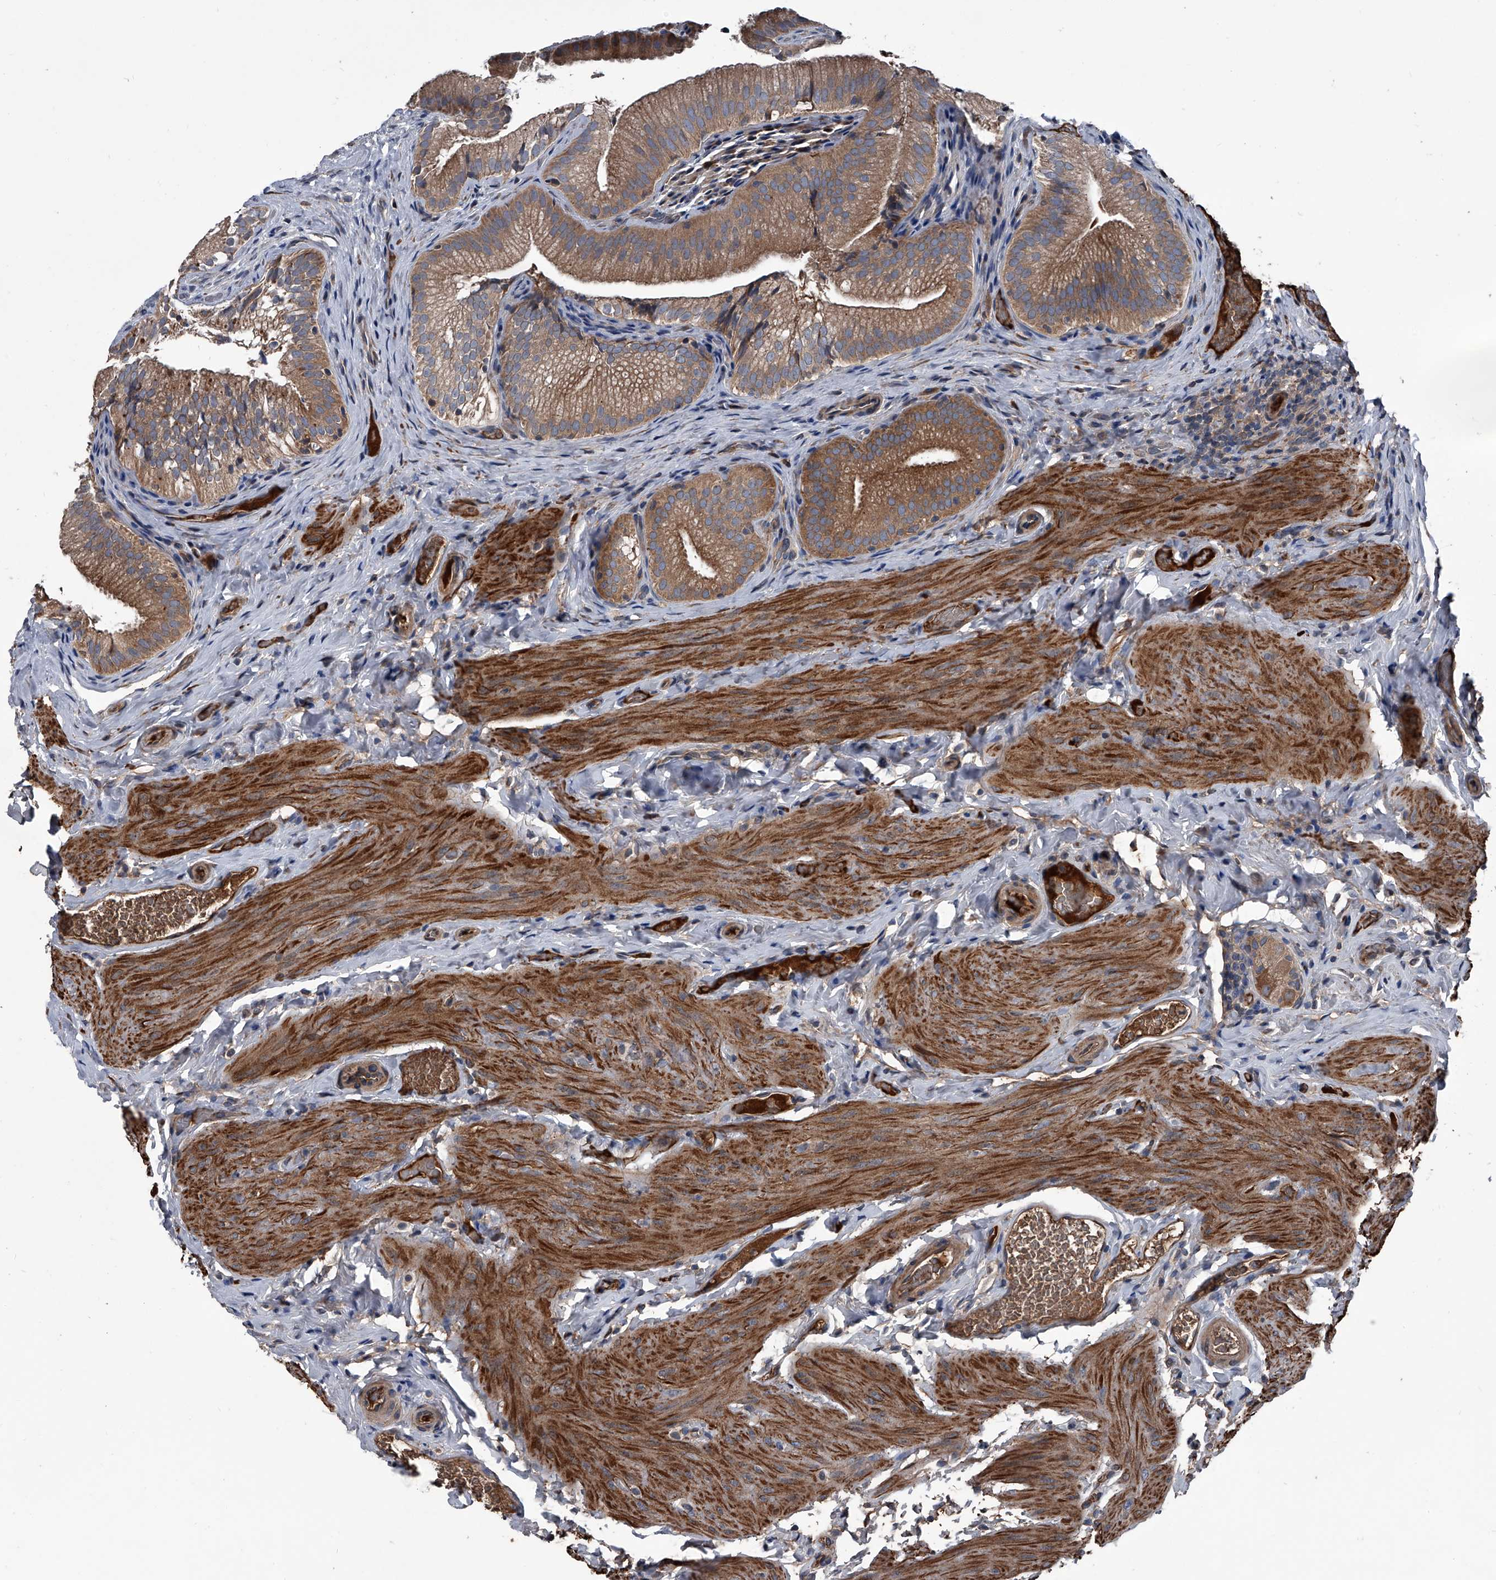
{"staining": {"intensity": "moderate", "quantity": ">75%", "location": "cytoplasmic/membranous"}, "tissue": "gallbladder", "cell_type": "Glandular cells", "image_type": "normal", "snomed": [{"axis": "morphology", "description": "Normal tissue, NOS"}, {"axis": "topography", "description": "Gallbladder"}], "caption": "Immunohistochemistry (IHC) image of unremarkable gallbladder stained for a protein (brown), which reveals medium levels of moderate cytoplasmic/membranous expression in approximately >75% of glandular cells.", "gene": "KIF13A", "patient": {"sex": "female", "age": 30}}